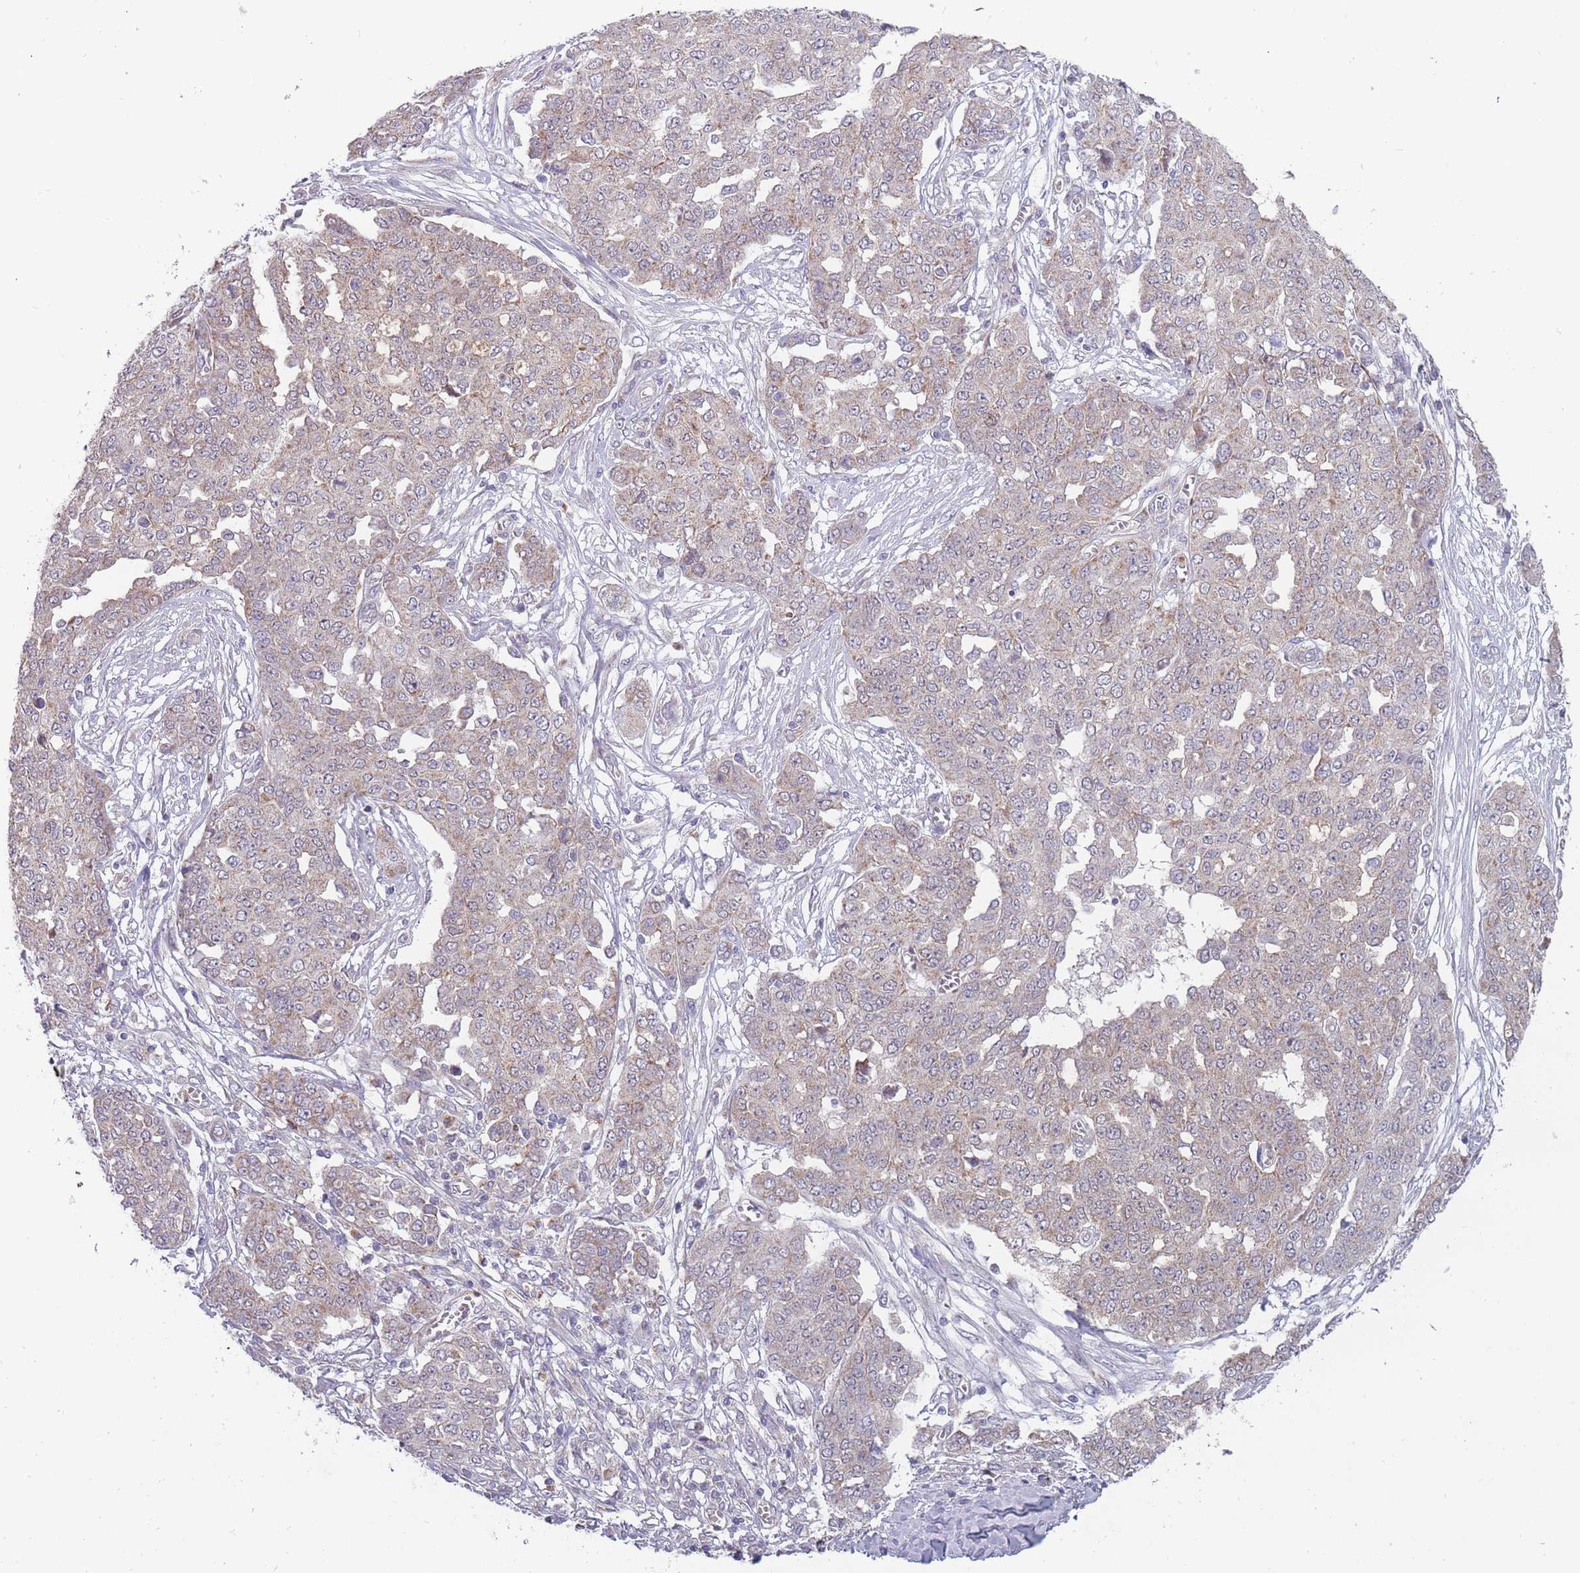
{"staining": {"intensity": "weak", "quantity": ">75%", "location": "cytoplasmic/membranous"}, "tissue": "ovarian cancer", "cell_type": "Tumor cells", "image_type": "cancer", "snomed": [{"axis": "morphology", "description": "Cystadenocarcinoma, serous, NOS"}, {"axis": "topography", "description": "Soft tissue"}, {"axis": "topography", "description": "Ovary"}], "caption": "Human ovarian serous cystadenocarcinoma stained with a brown dye exhibits weak cytoplasmic/membranous positive staining in approximately >75% of tumor cells.", "gene": "PEX7", "patient": {"sex": "female", "age": 57}}